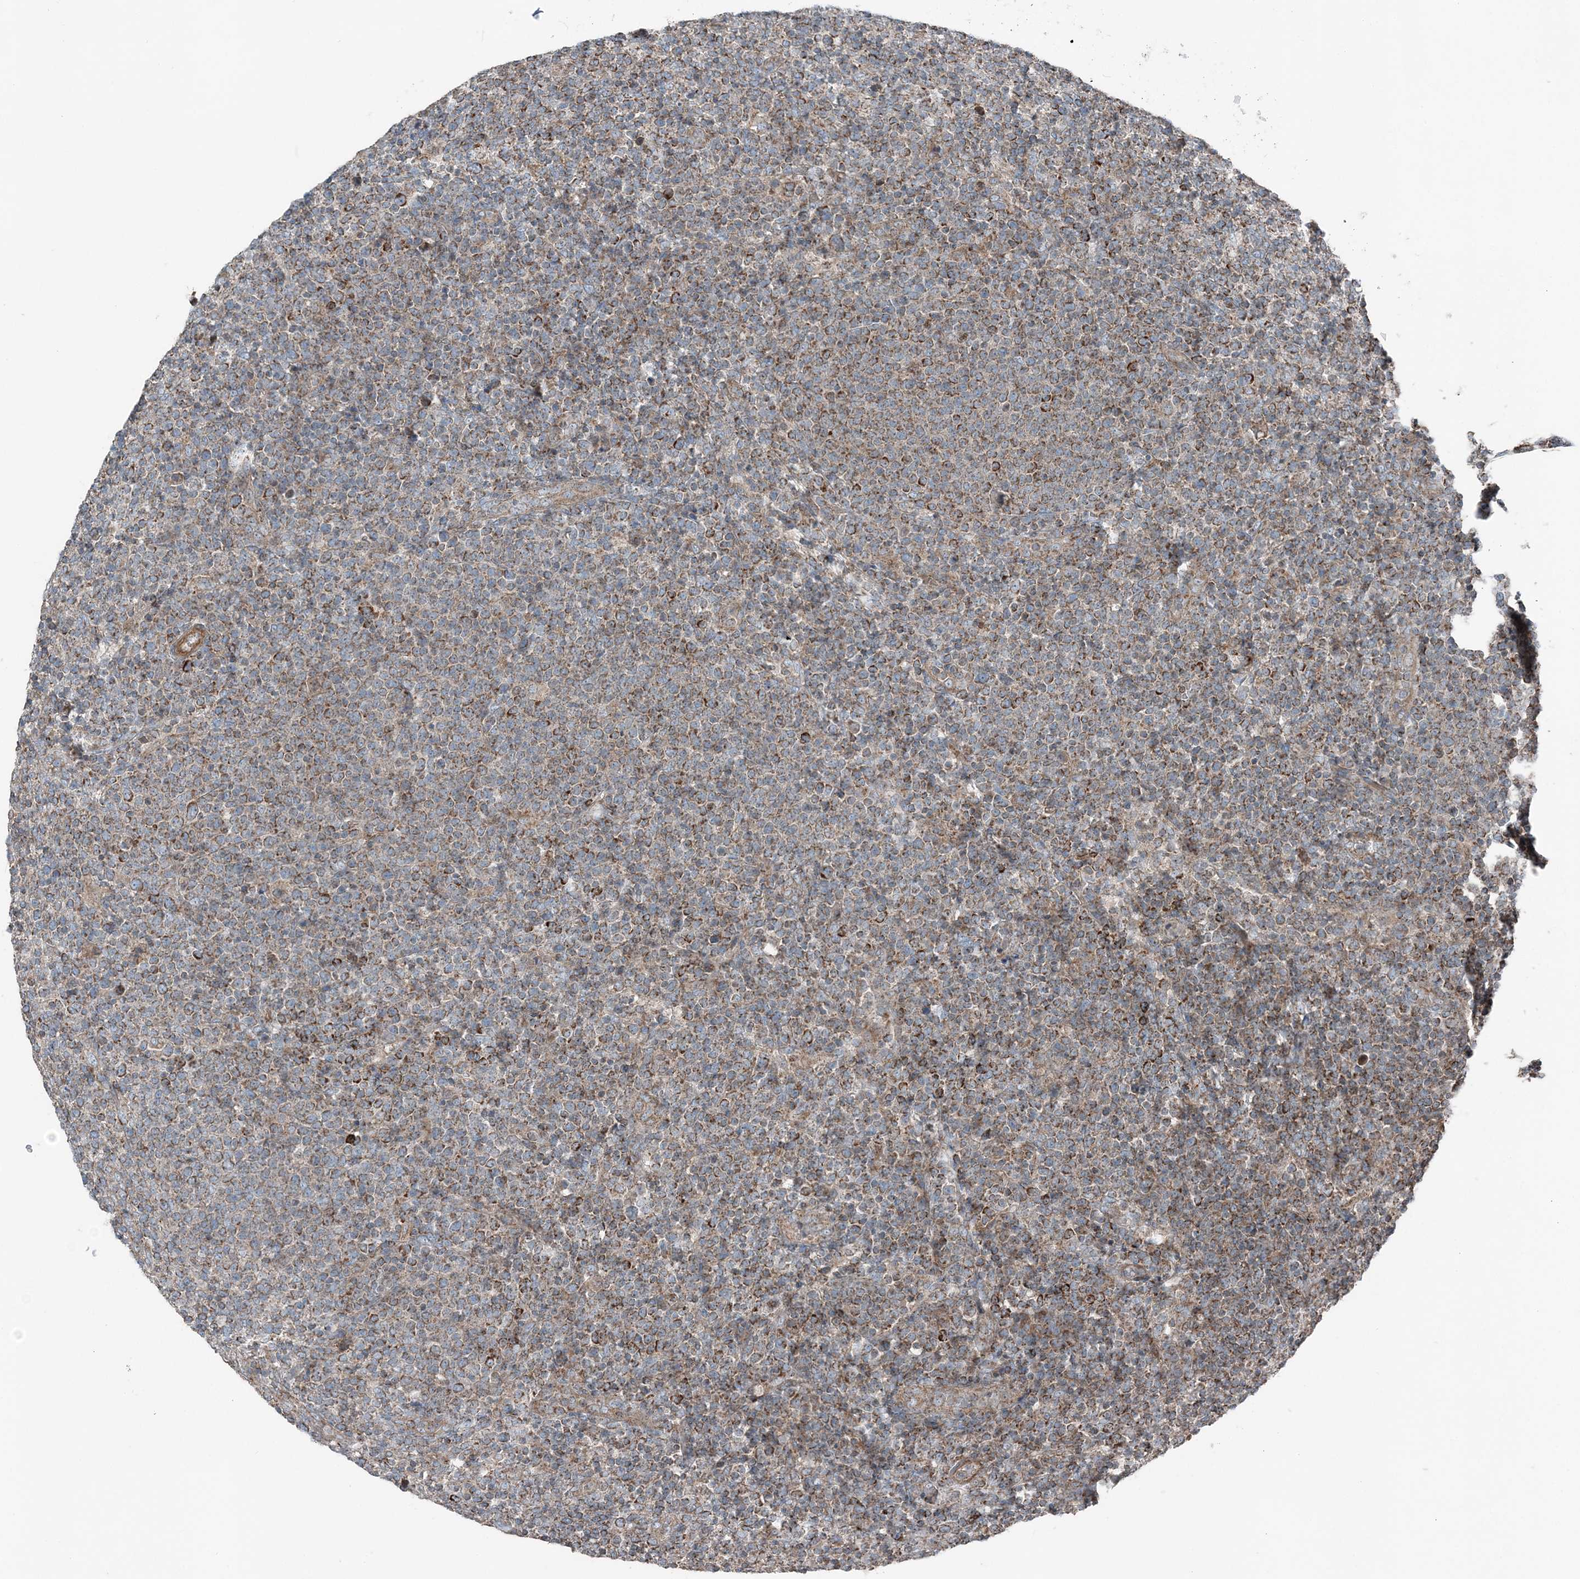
{"staining": {"intensity": "moderate", "quantity": ">75%", "location": "cytoplasmic/membranous"}, "tissue": "lymphoma", "cell_type": "Tumor cells", "image_type": "cancer", "snomed": [{"axis": "morphology", "description": "Malignant lymphoma, non-Hodgkin's type, High grade"}, {"axis": "topography", "description": "Lymph node"}], "caption": "Moderate cytoplasmic/membranous expression for a protein is identified in approximately >75% of tumor cells of lymphoma using immunohistochemistry.", "gene": "KY", "patient": {"sex": "male", "age": 61}}